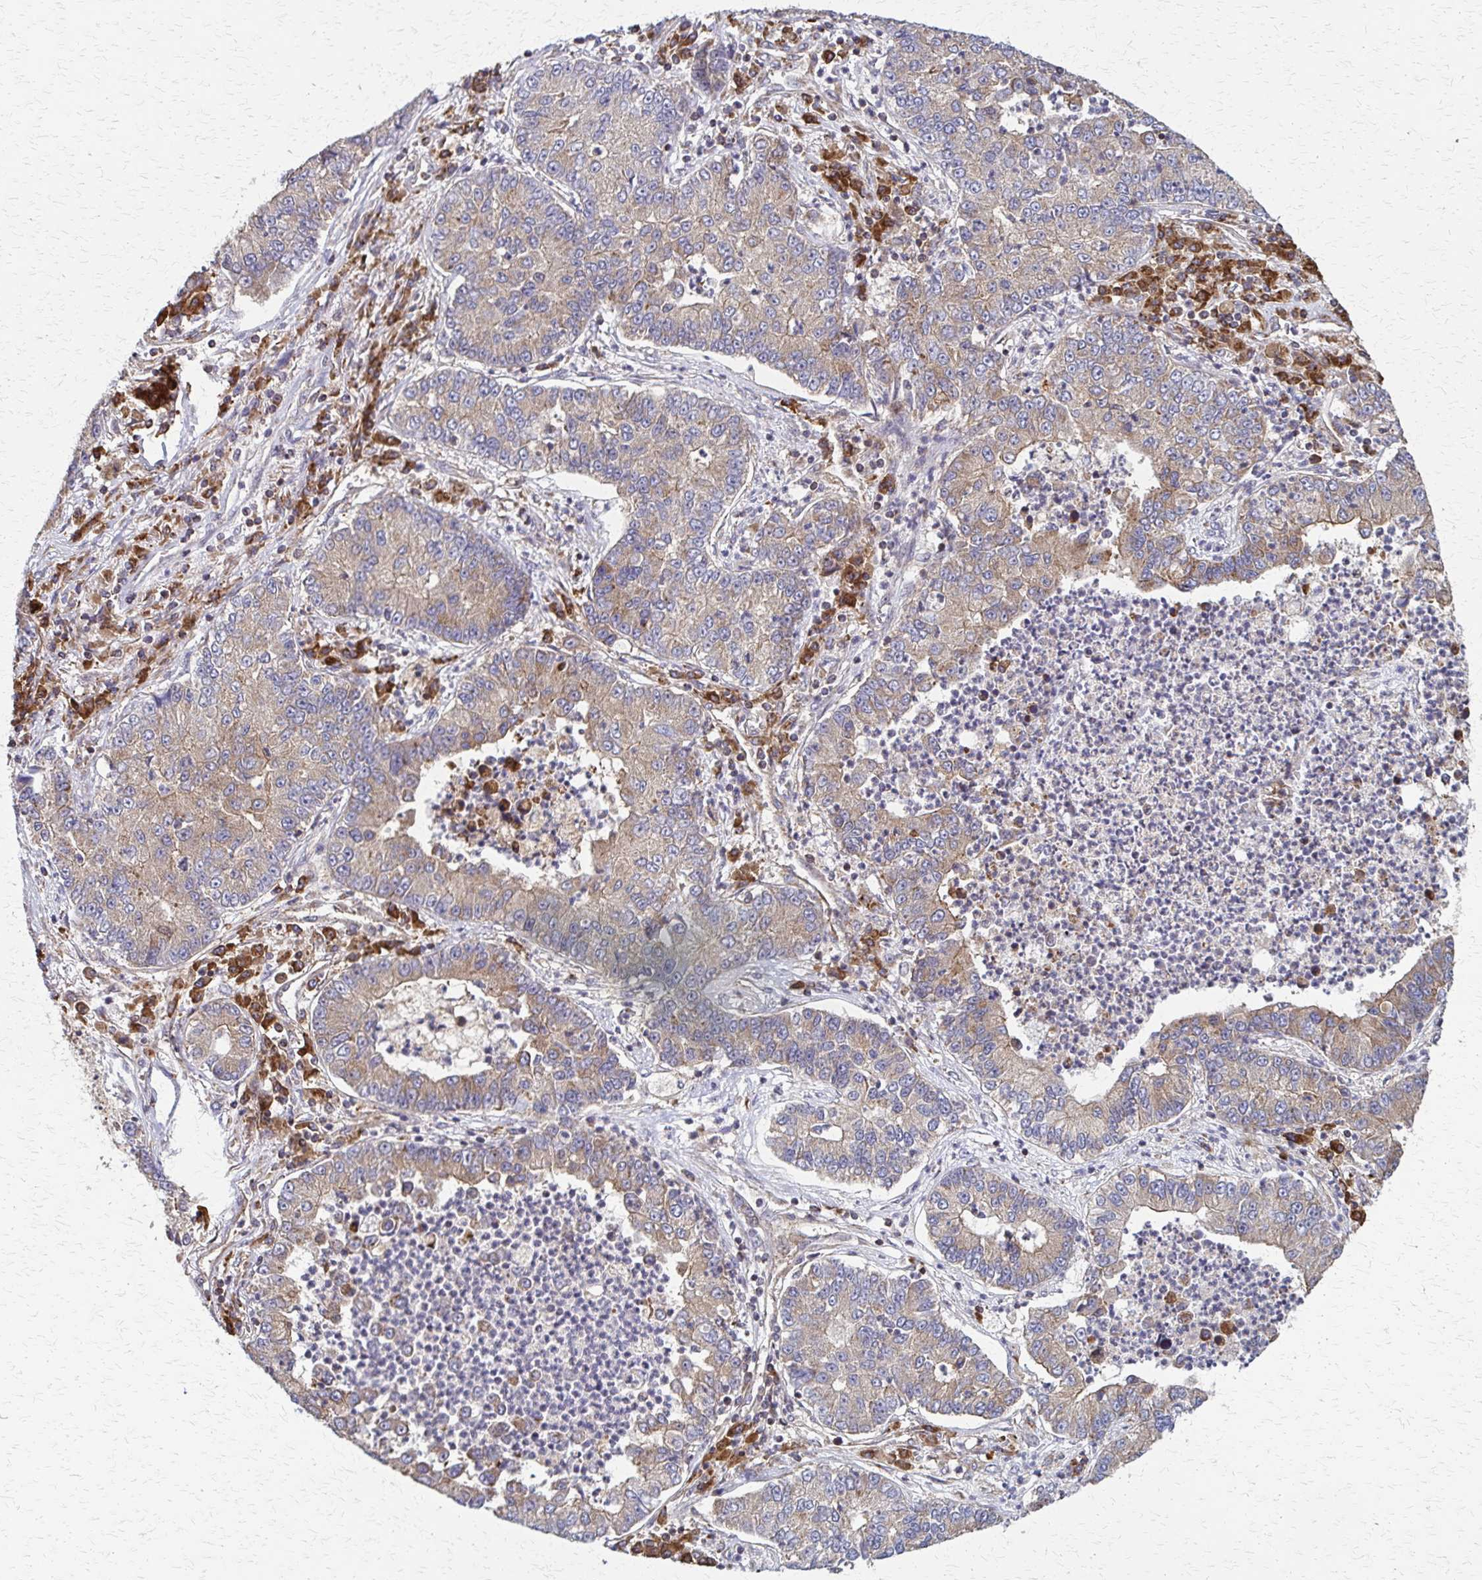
{"staining": {"intensity": "moderate", "quantity": "25%-75%", "location": "cytoplasmic/membranous"}, "tissue": "lung cancer", "cell_type": "Tumor cells", "image_type": "cancer", "snomed": [{"axis": "morphology", "description": "Adenocarcinoma, NOS"}, {"axis": "topography", "description": "Lung"}], "caption": "This photomicrograph shows IHC staining of human lung cancer, with medium moderate cytoplasmic/membranous staining in approximately 25%-75% of tumor cells.", "gene": "EEF2", "patient": {"sex": "female", "age": 57}}